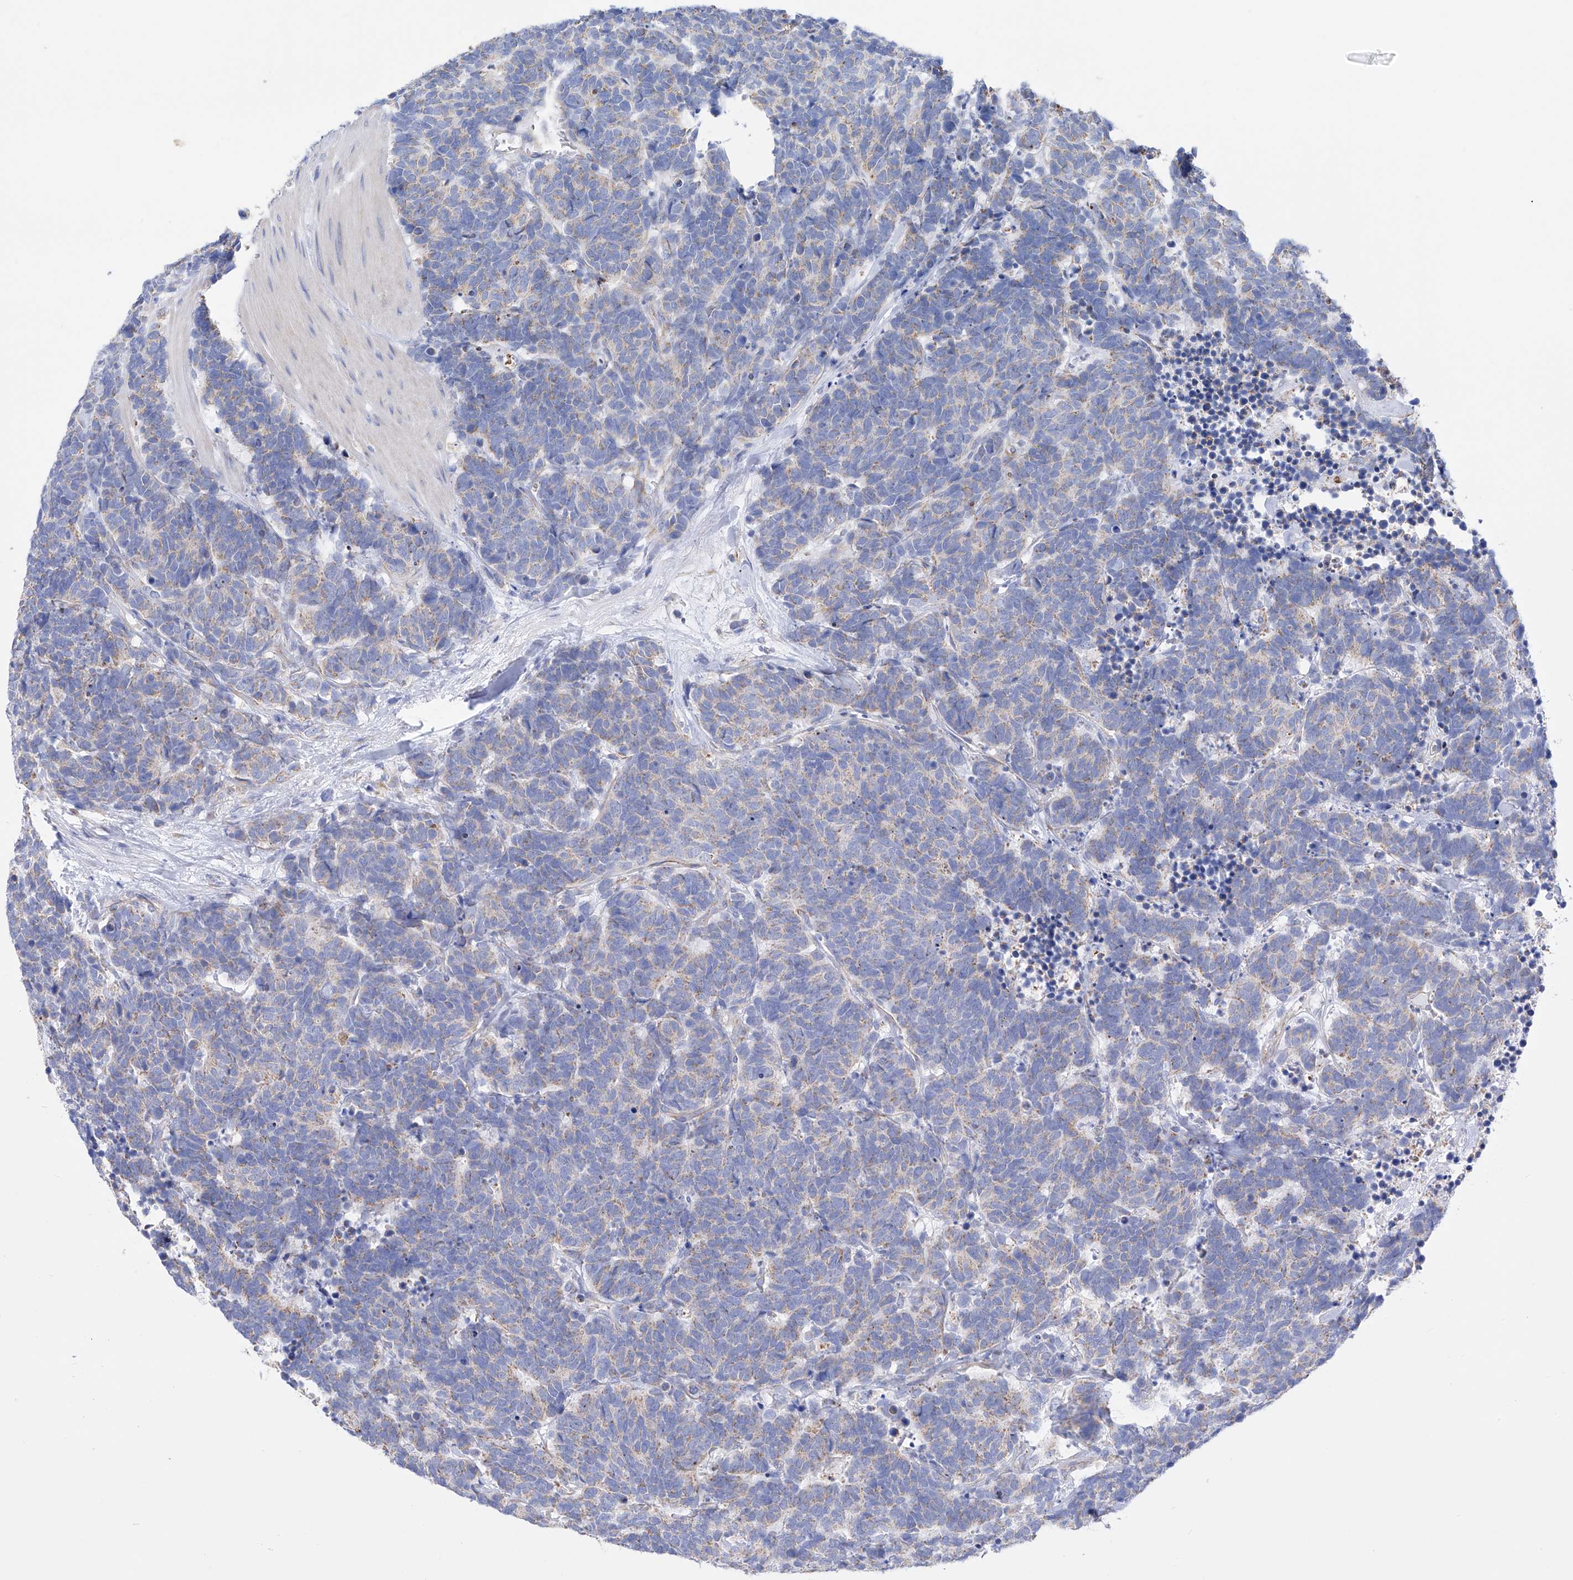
{"staining": {"intensity": "negative", "quantity": "none", "location": "none"}, "tissue": "carcinoid", "cell_type": "Tumor cells", "image_type": "cancer", "snomed": [{"axis": "morphology", "description": "Carcinoma, NOS"}, {"axis": "morphology", "description": "Carcinoid, malignant, NOS"}, {"axis": "topography", "description": "Urinary bladder"}], "caption": "A micrograph of human carcinoma is negative for staining in tumor cells.", "gene": "FLG", "patient": {"sex": "male", "age": 57}}